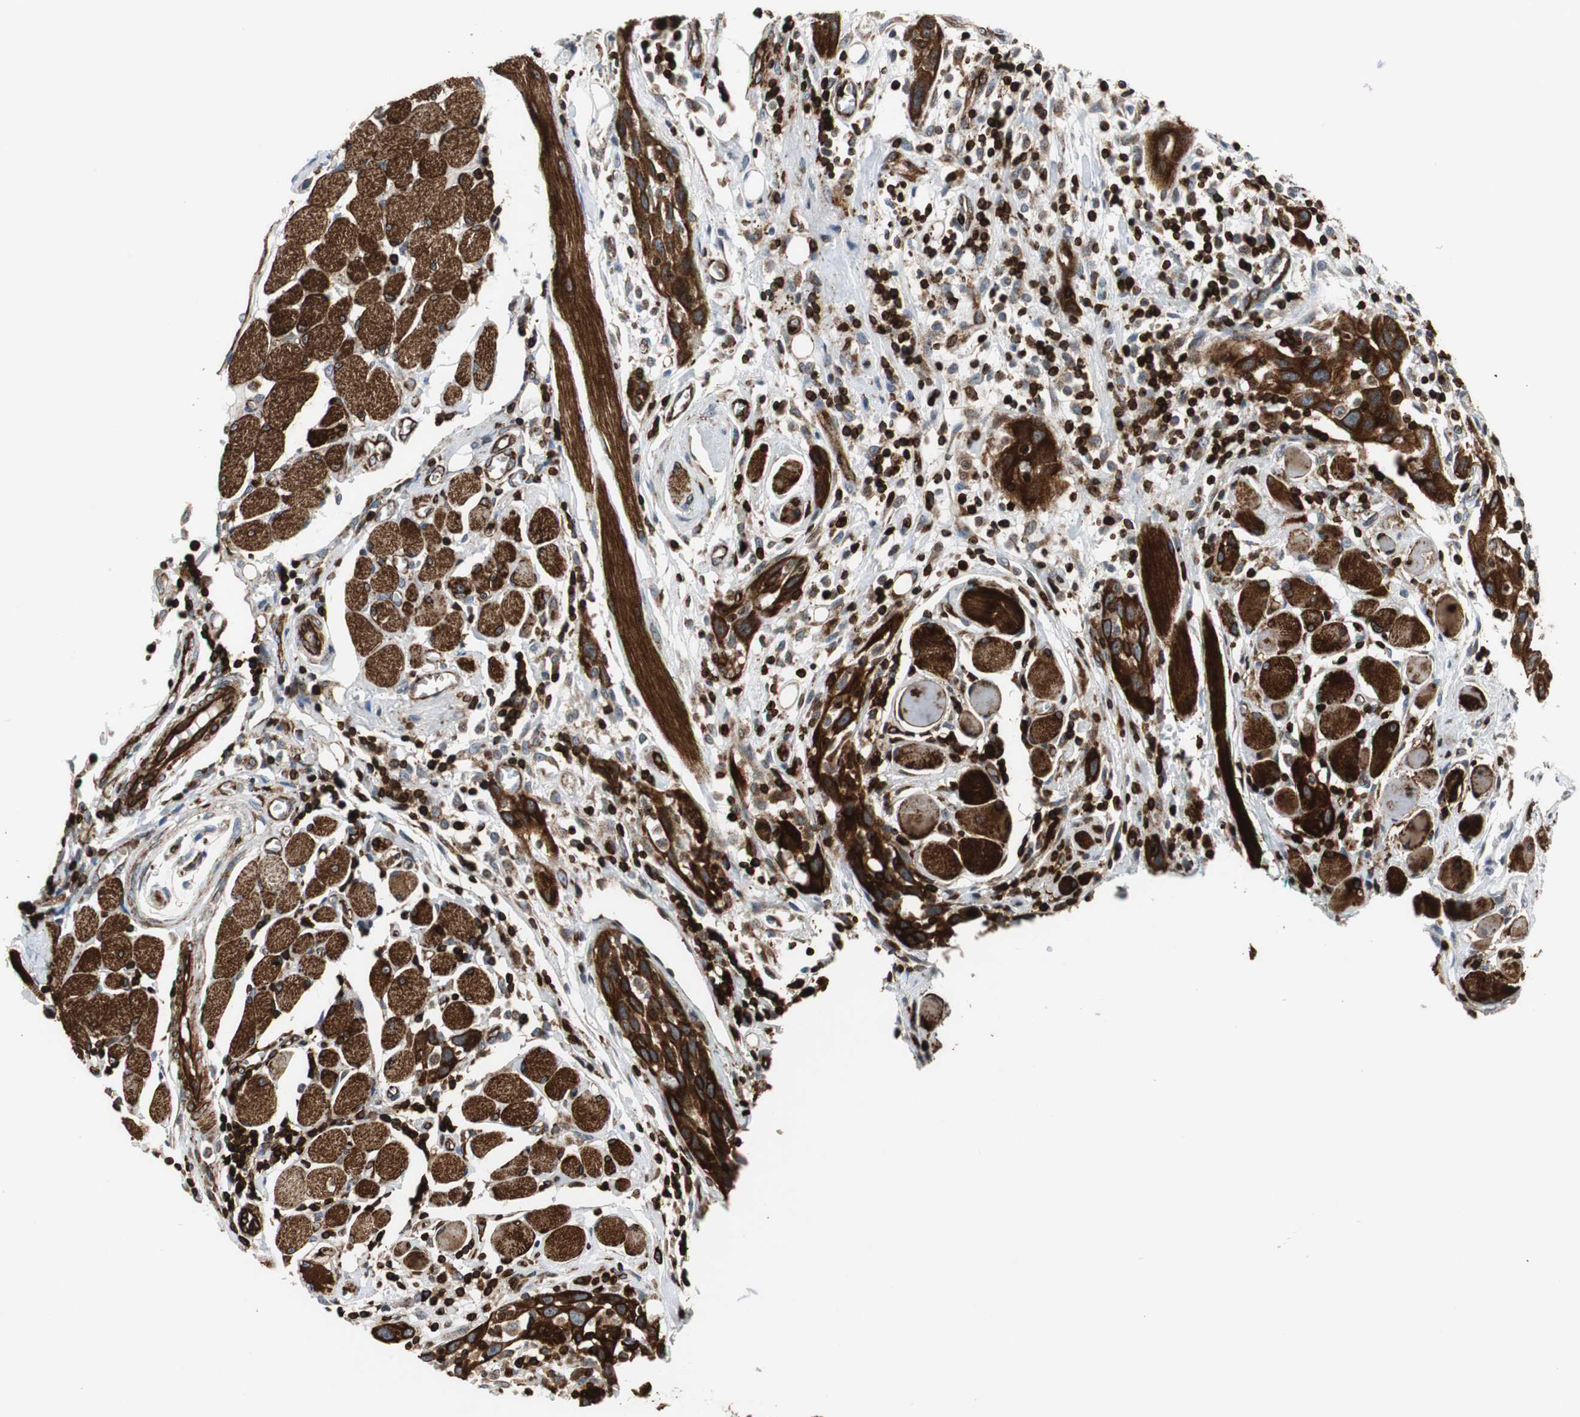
{"staining": {"intensity": "strong", "quantity": ">75%", "location": "cytoplasmic/membranous"}, "tissue": "head and neck cancer", "cell_type": "Tumor cells", "image_type": "cancer", "snomed": [{"axis": "morphology", "description": "Squamous cell carcinoma, NOS"}, {"axis": "topography", "description": "Oral tissue"}, {"axis": "topography", "description": "Head-Neck"}], "caption": "Head and neck squamous cell carcinoma stained with a protein marker exhibits strong staining in tumor cells.", "gene": "TUBA4A", "patient": {"sex": "female", "age": 50}}